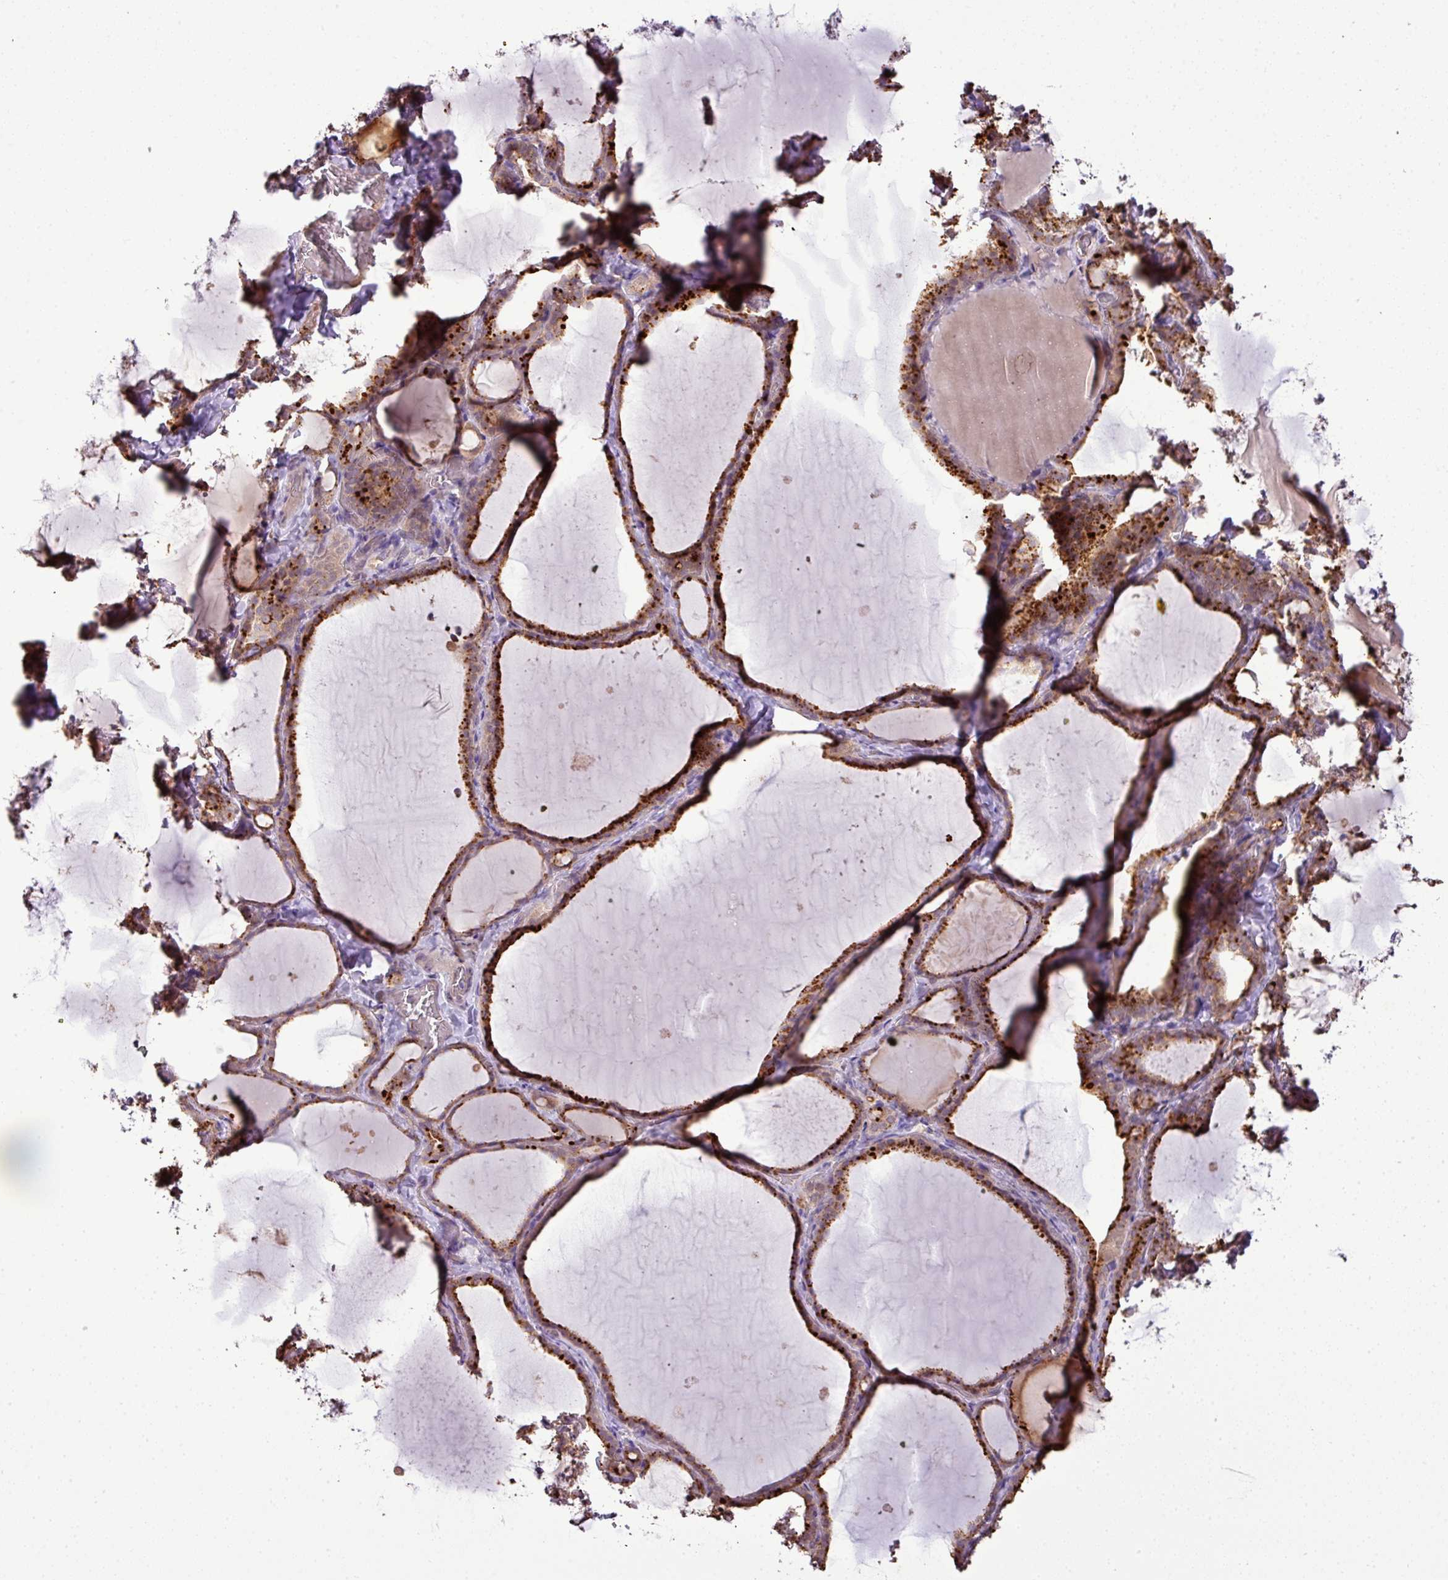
{"staining": {"intensity": "strong", "quantity": "25%-75%", "location": "cytoplasmic/membranous"}, "tissue": "thyroid gland", "cell_type": "Glandular cells", "image_type": "normal", "snomed": [{"axis": "morphology", "description": "Normal tissue, NOS"}, {"axis": "topography", "description": "Thyroid gland"}], "caption": "Protein expression analysis of unremarkable human thyroid gland reveals strong cytoplasmic/membranous positivity in about 25%-75% of glandular cells. The protein is shown in brown color, while the nuclei are stained blue.", "gene": "DNAAF4", "patient": {"sex": "female", "age": 22}}